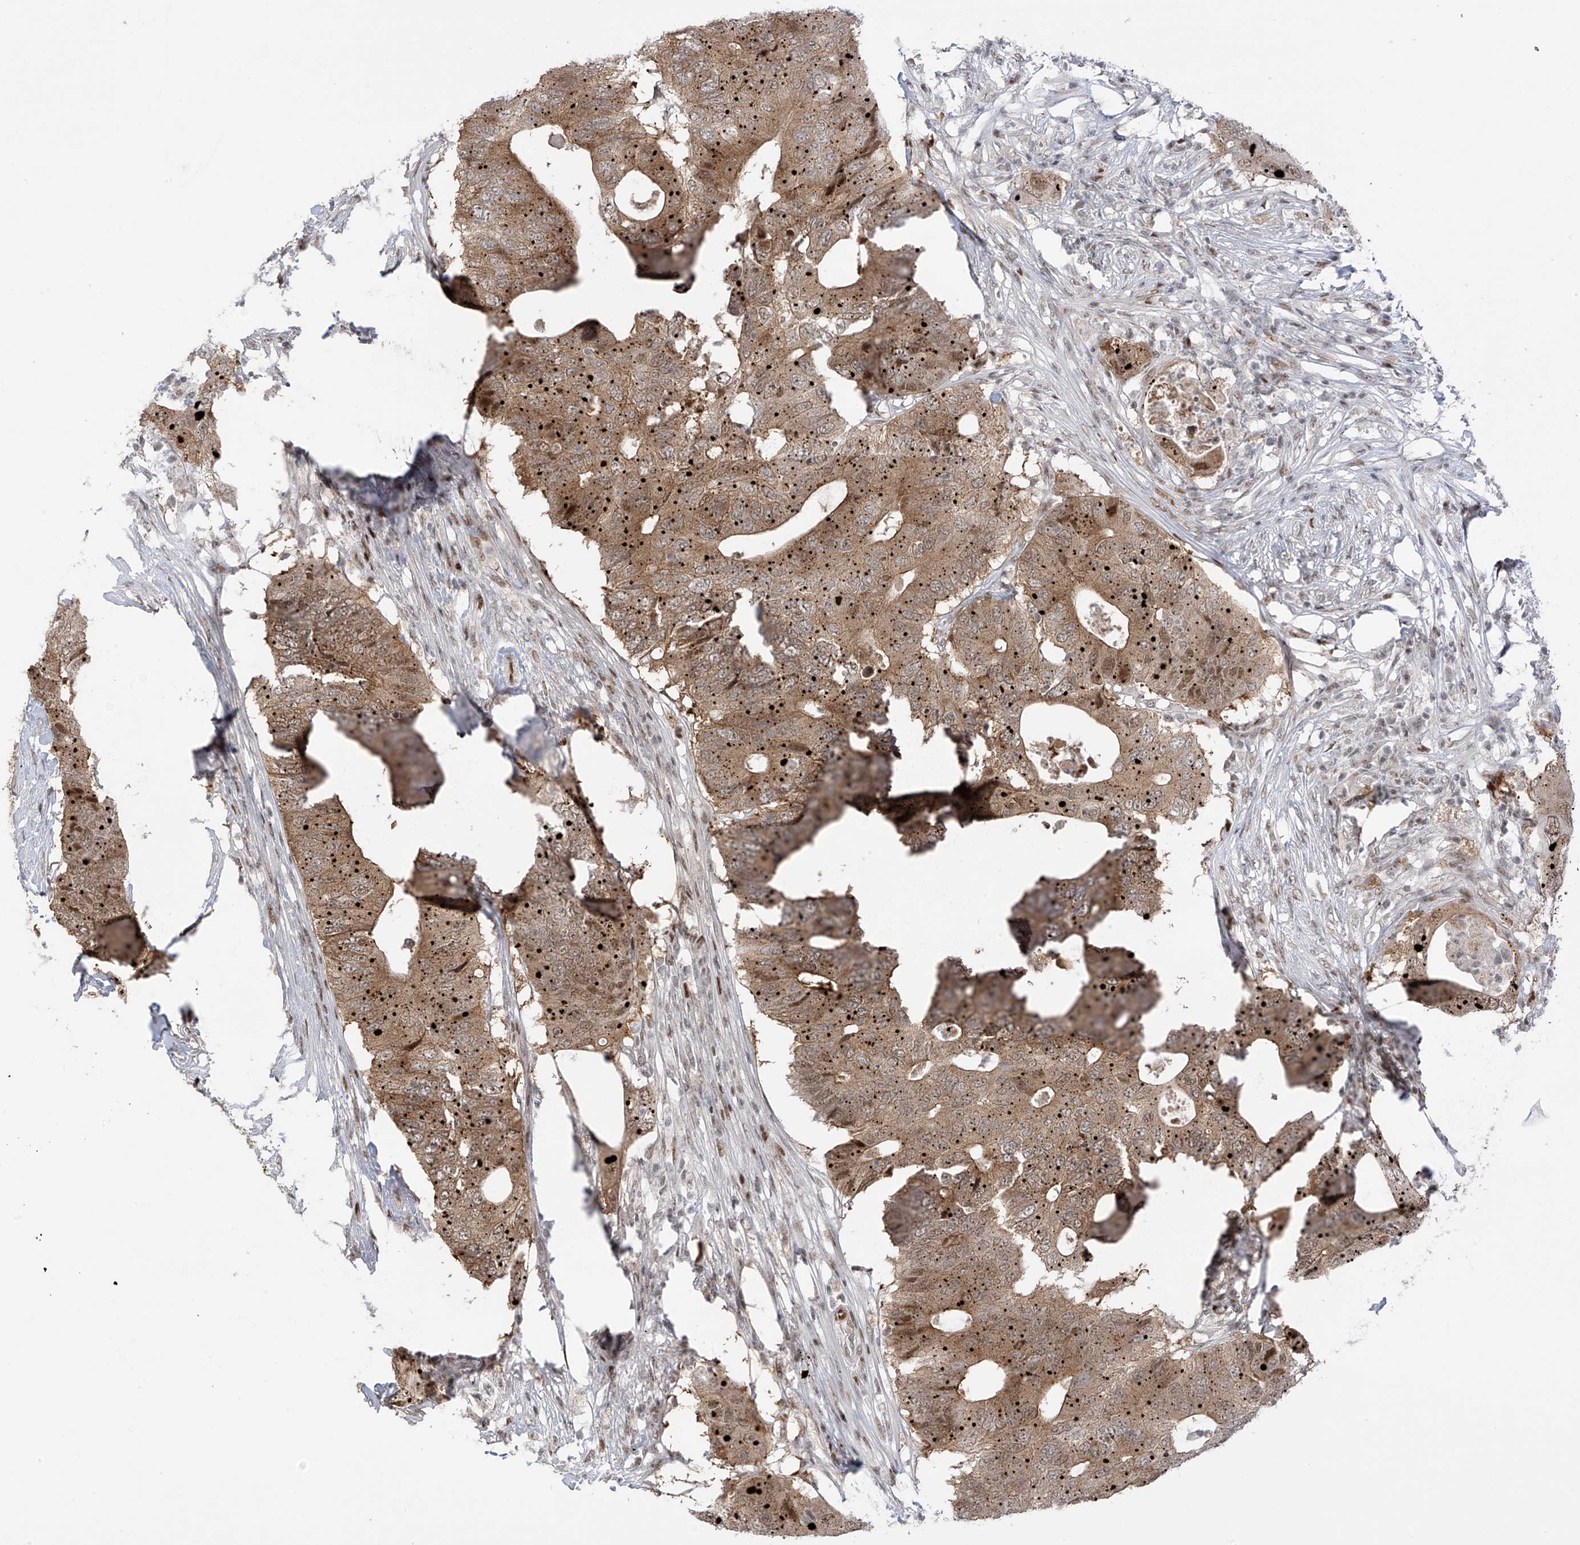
{"staining": {"intensity": "strong", "quantity": "25%-75%", "location": "cytoplasmic/membranous,nuclear"}, "tissue": "colorectal cancer", "cell_type": "Tumor cells", "image_type": "cancer", "snomed": [{"axis": "morphology", "description": "Adenocarcinoma, NOS"}, {"axis": "topography", "description": "Colon"}], "caption": "This is a photomicrograph of immunohistochemistry (IHC) staining of colorectal cancer (adenocarcinoma), which shows strong staining in the cytoplasmic/membranous and nuclear of tumor cells.", "gene": "ZCWPW2", "patient": {"sex": "male", "age": 71}}